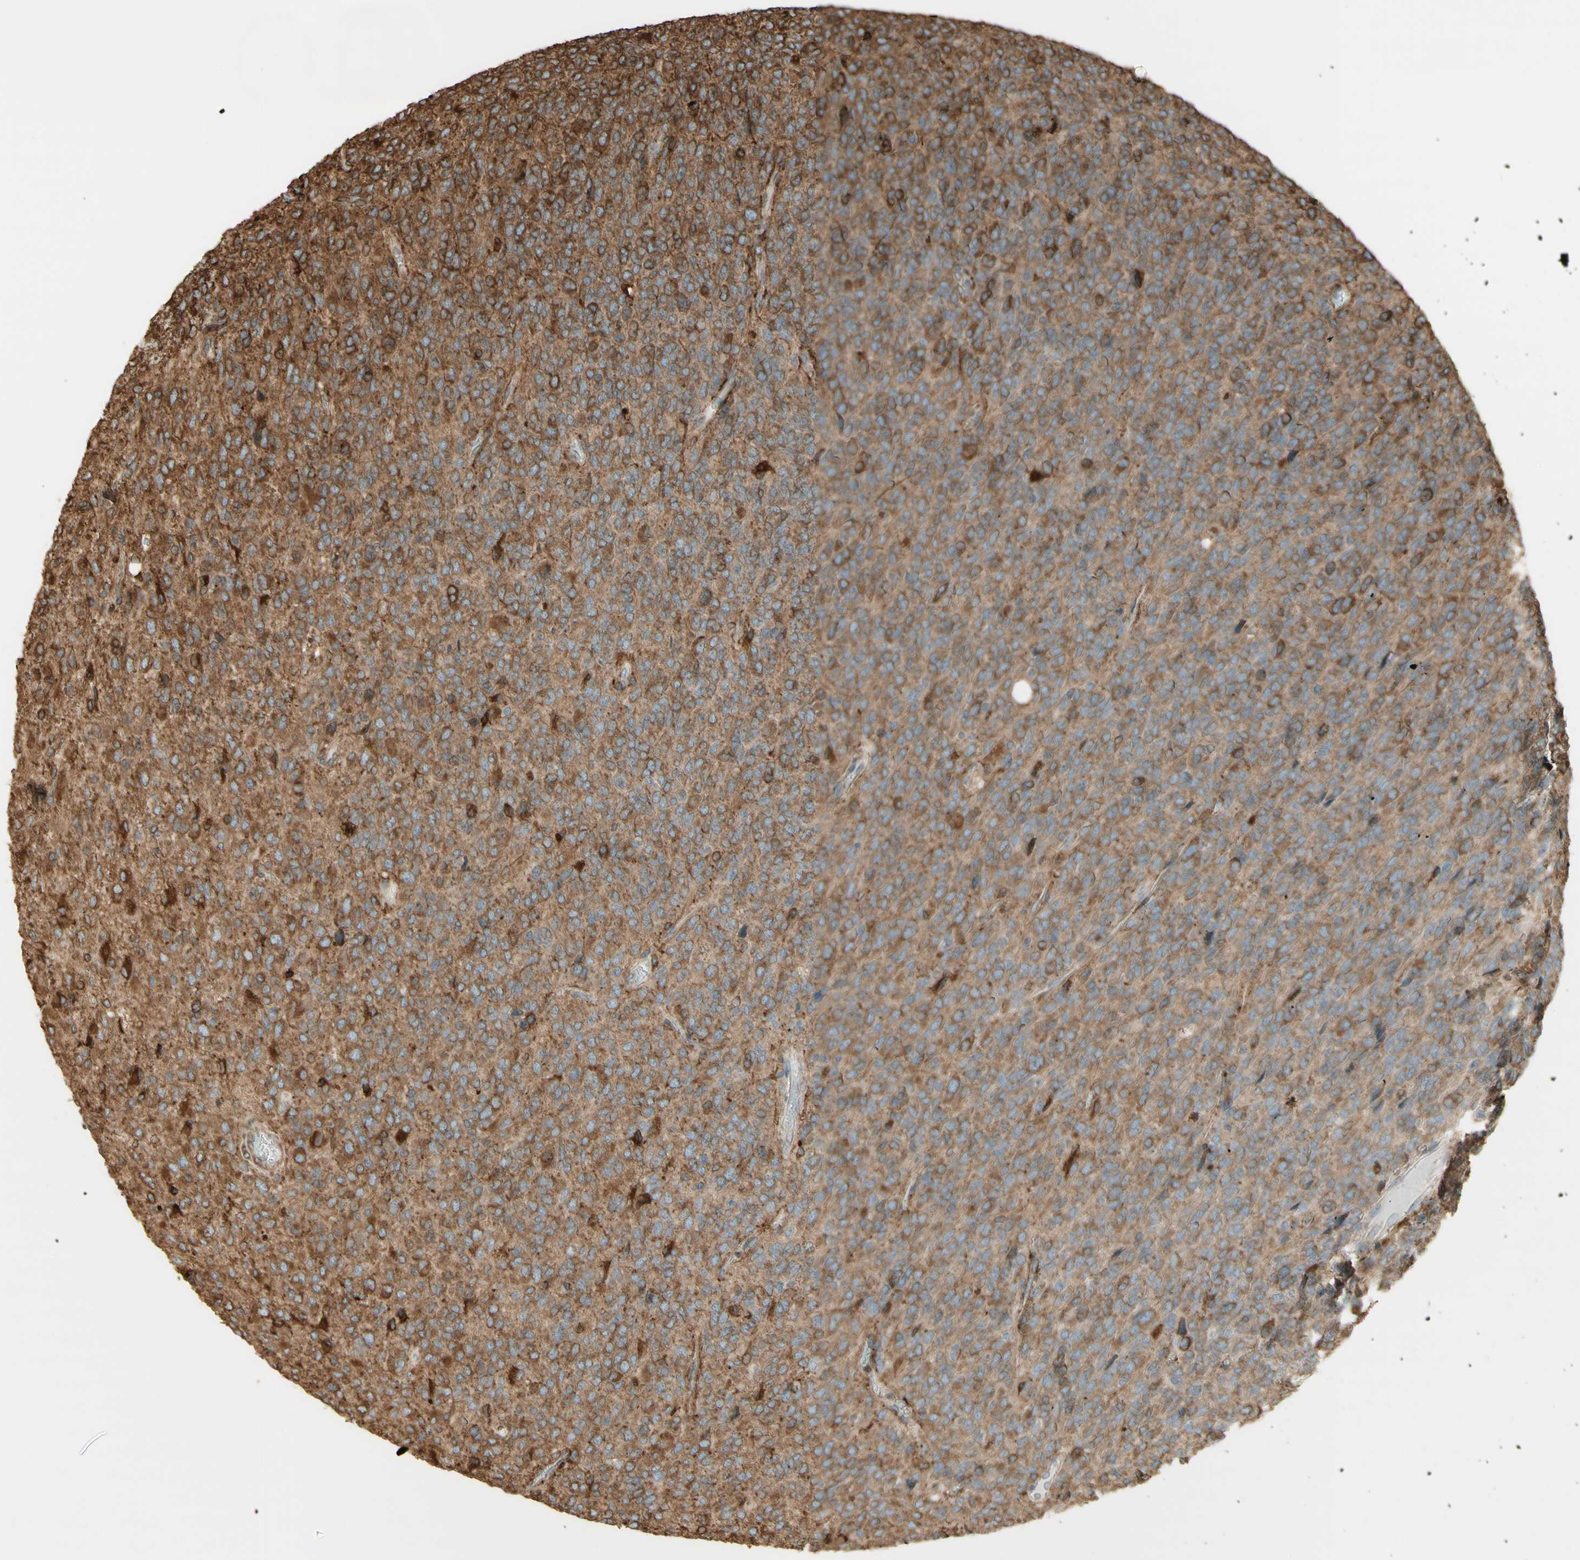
{"staining": {"intensity": "moderate", "quantity": "25%-75%", "location": "cytoplasmic/membranous"}, "tissue": "glioma", "cell_type": "Tumor cells", "image_type": "cancer", "snomed": [{"axis": "morphology", "description": "Glioma, malignant, High grade"}, {"axis": "topography", "description": "pancreas cauda"}], "caption": "DAB immunohistochemical staining of malignant high-grade glioma demonstrates moderate cytoplasmic/membranous protein staining in approximately 25%-75% of tumor cells.", "gene": "CANX", "patient": {"sex": "male", "age": 60}}